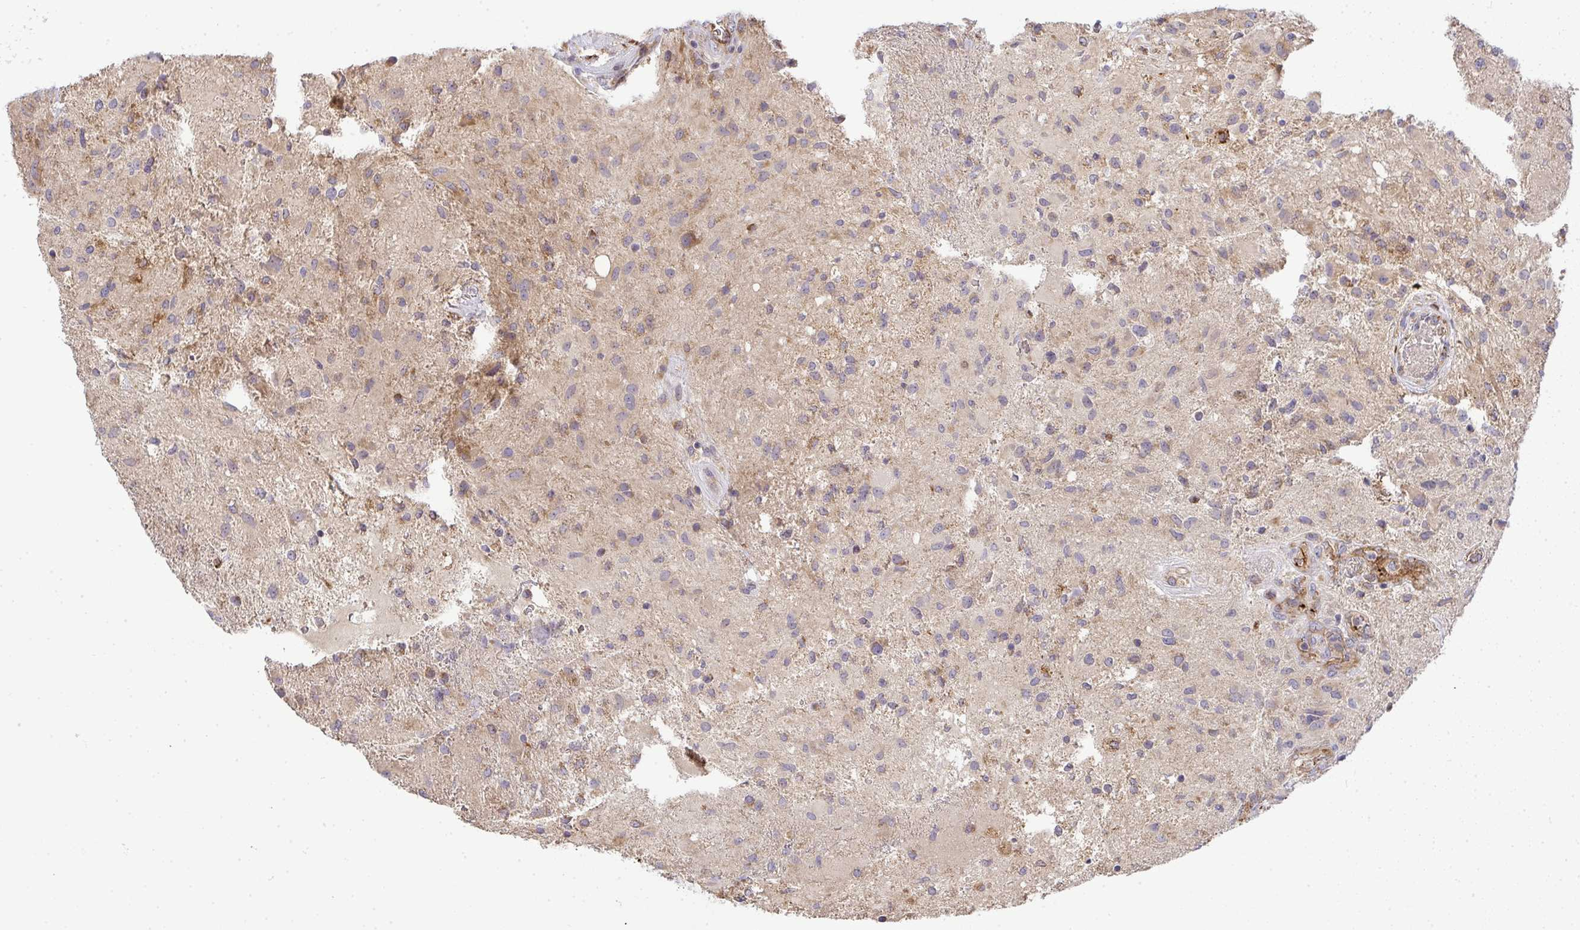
{"staining": {"intensity": "negative", "quantity": "none", "location": "none"}, "tissue": "glioma", "cell_type": "Tumor cells", "image_type": "cancer", "snomed": [{"axis": "morphology", "description": "Glioma, malignant, High grade"}, {"axis": "topography", "description": "Brain"}], "caption": "Immunohistochemical staining of human malignant glioma (high-grade) shows no significant positivity in tumor cells. The staining is performed using DAB brown chromogen with nuclei counter-stained in using hematoxylin.", "gene": "B4GALT6", "patient": {"sex": "male", "age": 53}}